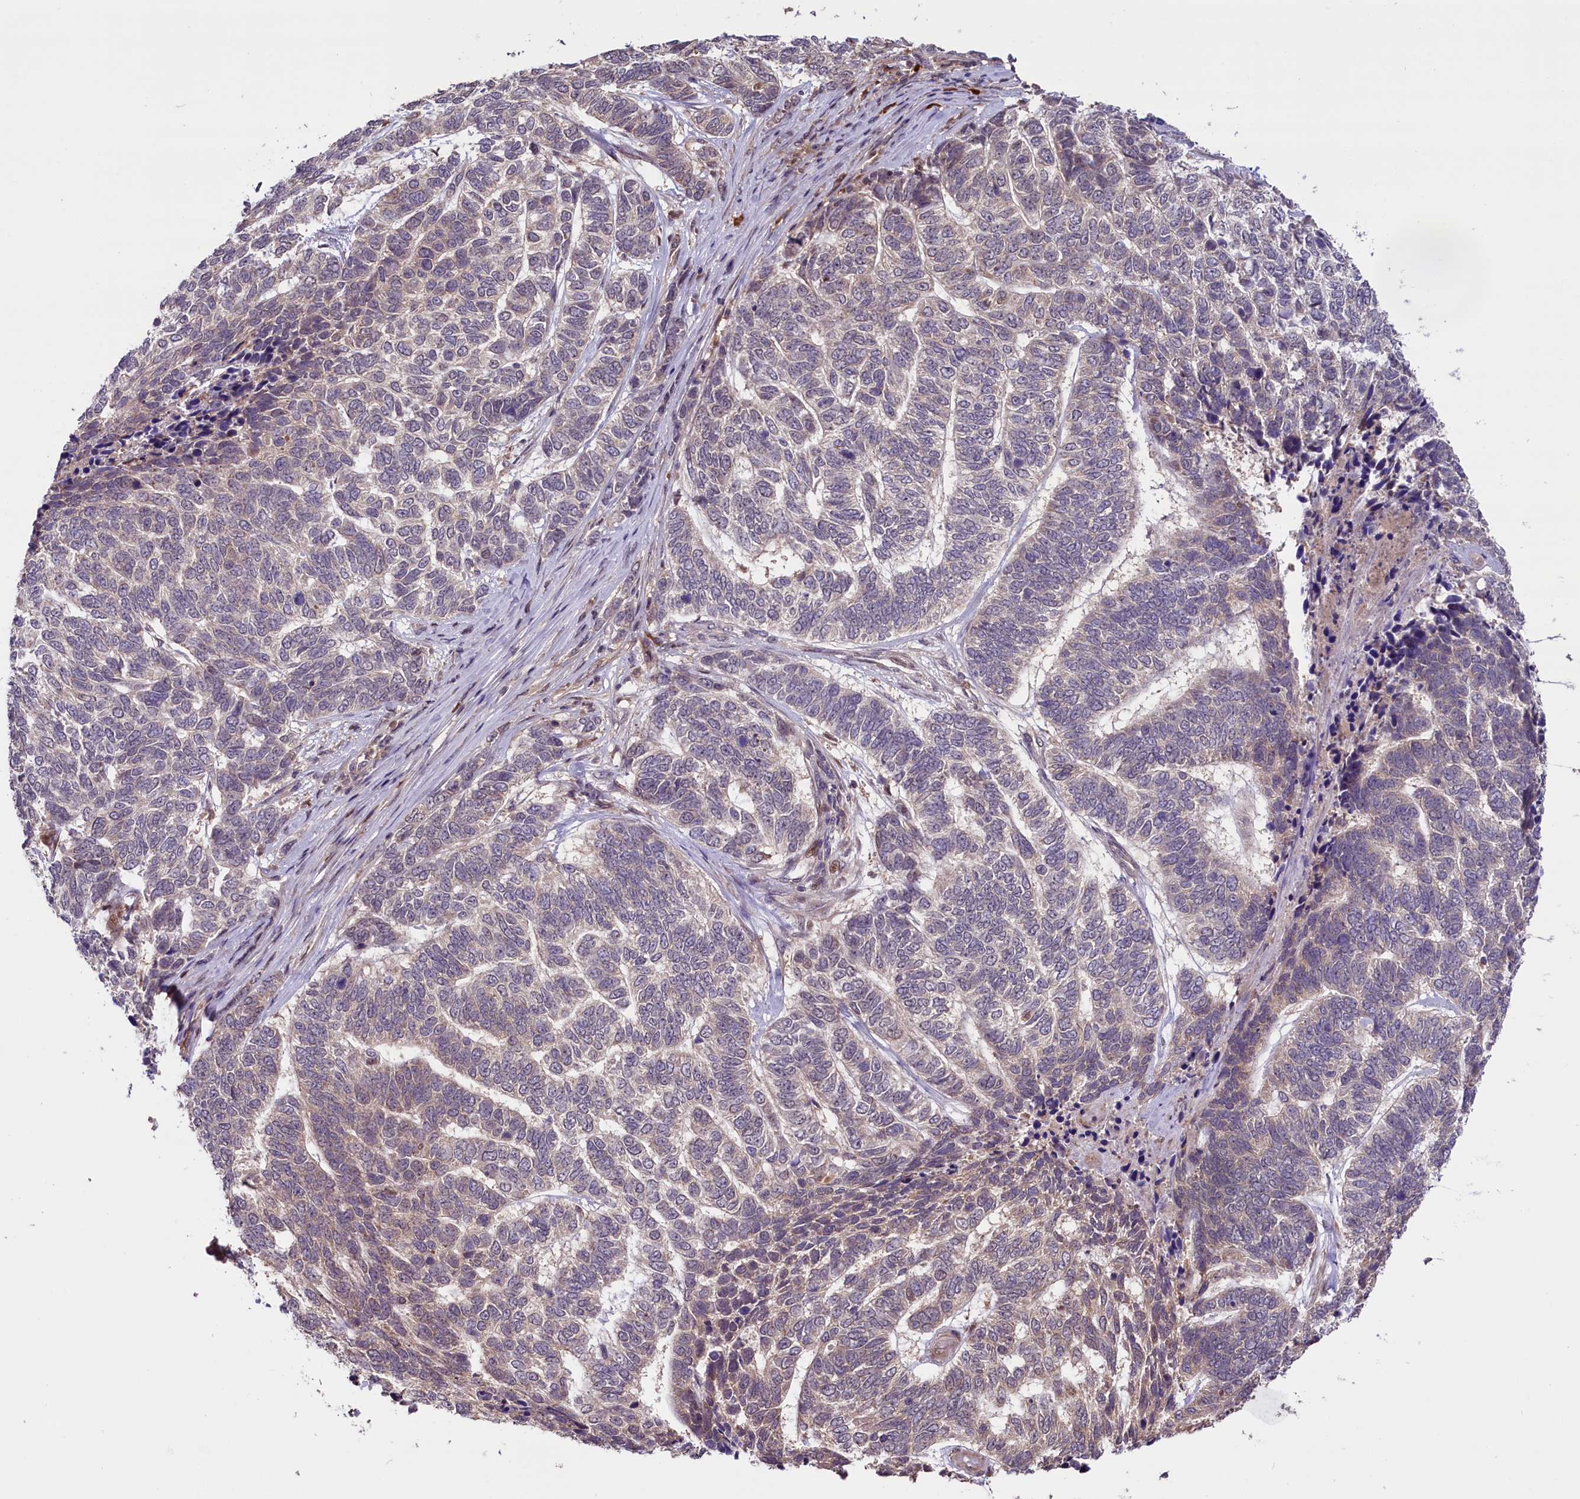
{"staining": {"intensity": "negative", "quantity": "none", "location": "none"}, "tissue": "skin cancer", "cell_type": "Tumor cells", "image_type": "cancer", "snomed": [{"axis": "morphology", "description": "Basal cell carcinoma"}, {"axis": "topography", "description": "Skin"}], "caption": "Tumor cells are negative for protein expression in human basal cell carcinoma (skin). The staining is performed using DAB (3,3'-diaminobenzidine) brown chromogen with nuclei counter-stained in using hematoxylin.", "gene": "RIC8A", "patient": {"sex": "female", "age": 65}}